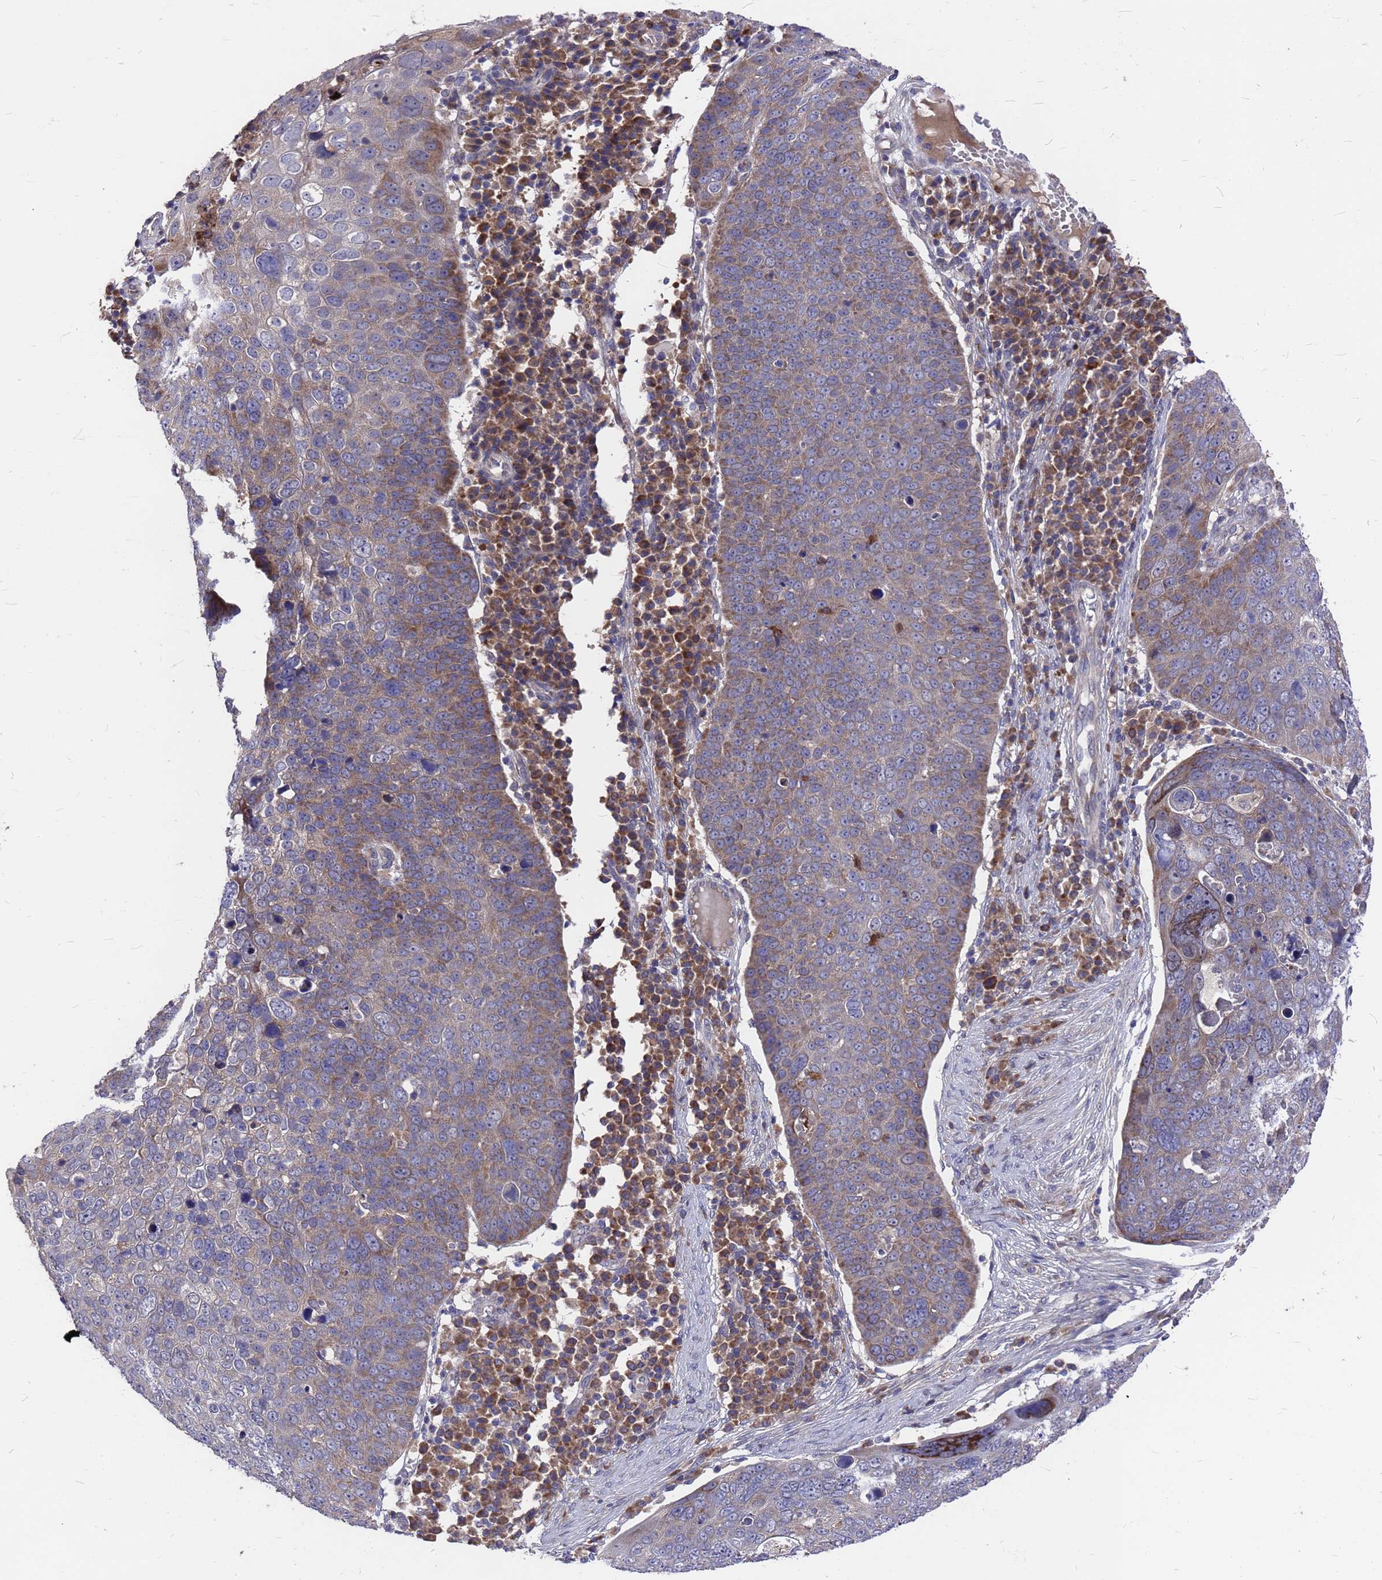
{"staining": {"intensity": "weak", "quantity": "<25%", "location": "cytoplasmic/membranous"}, "tissue": "skin cancer", "cell_type": "Tumor cells", "image_type": "cancer", "snomed": [{"axis": "morphology", "description": "Squamous cell carcinoma, NOS"}, {"axis": "topography", "description": "Skin"}], "caption": "Immunohistochemistry (IHC) micrograph of neoplastic tissue: skin cancer stained with DAB (3,3'-diaminobenzidine) displays no significant protein expression in tumor cells.", "gene": "ZNF717", "patient": {"sex": "male", "age": 71}}